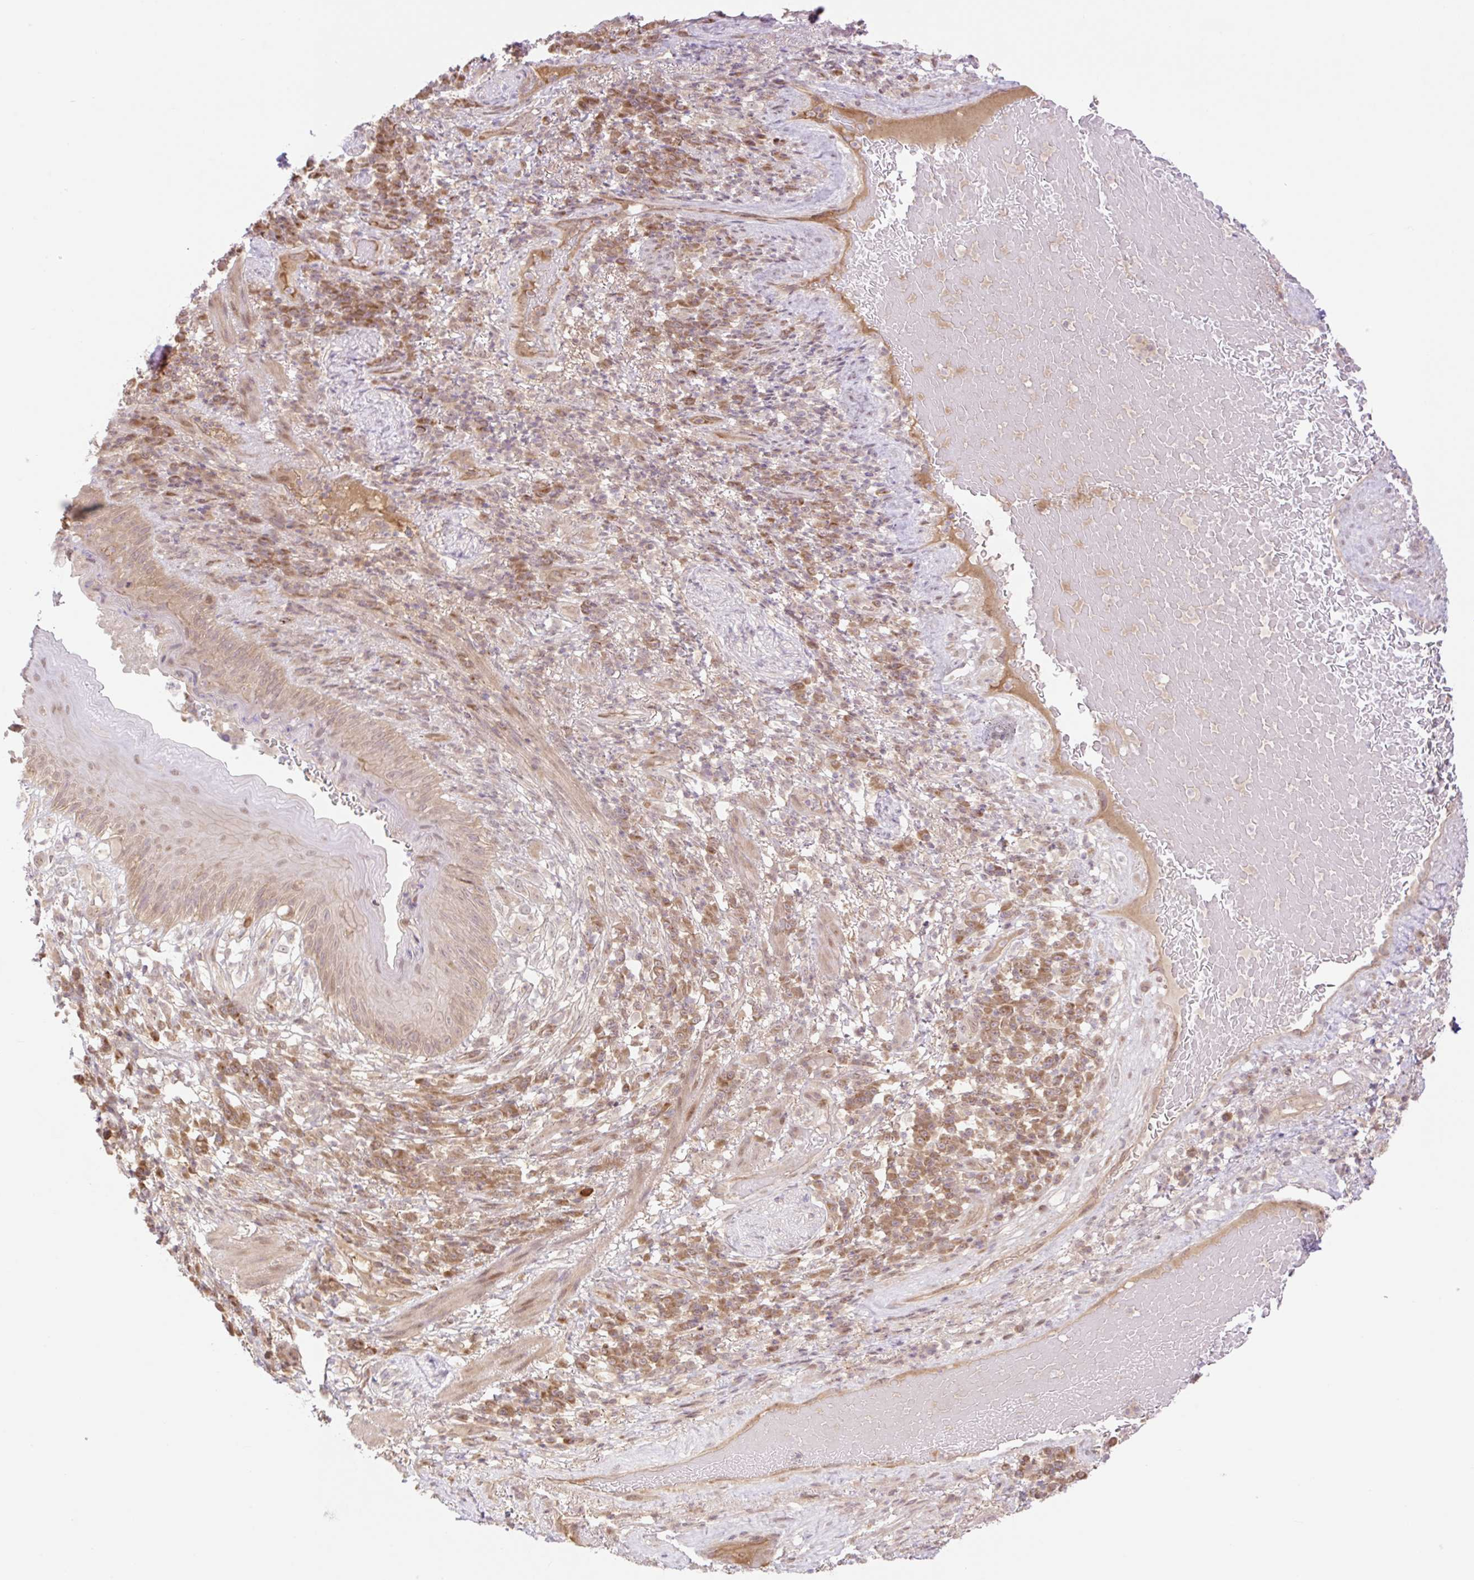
{"staining": {"intensity": "moderate", "quantity": "25%-75%", "location": "cytoplasmic/membranous,nuclear"}, "tissue": "skin", "cell_type": "Epidermal cells", "image_type": "normal", "snomed": [{"axis": "morphology", "description": "Normal tissue, NOS"}, {"axis": "topography", "description": "Anal"}], "caption": "Epidermal cells show medium levels of moderate cytoplasmic/membranous,nuclear expression in approximately 25%-75% of cells in normal skin.", "gene": "VPS25", "patient": {"sex": "male", "age": 78}}